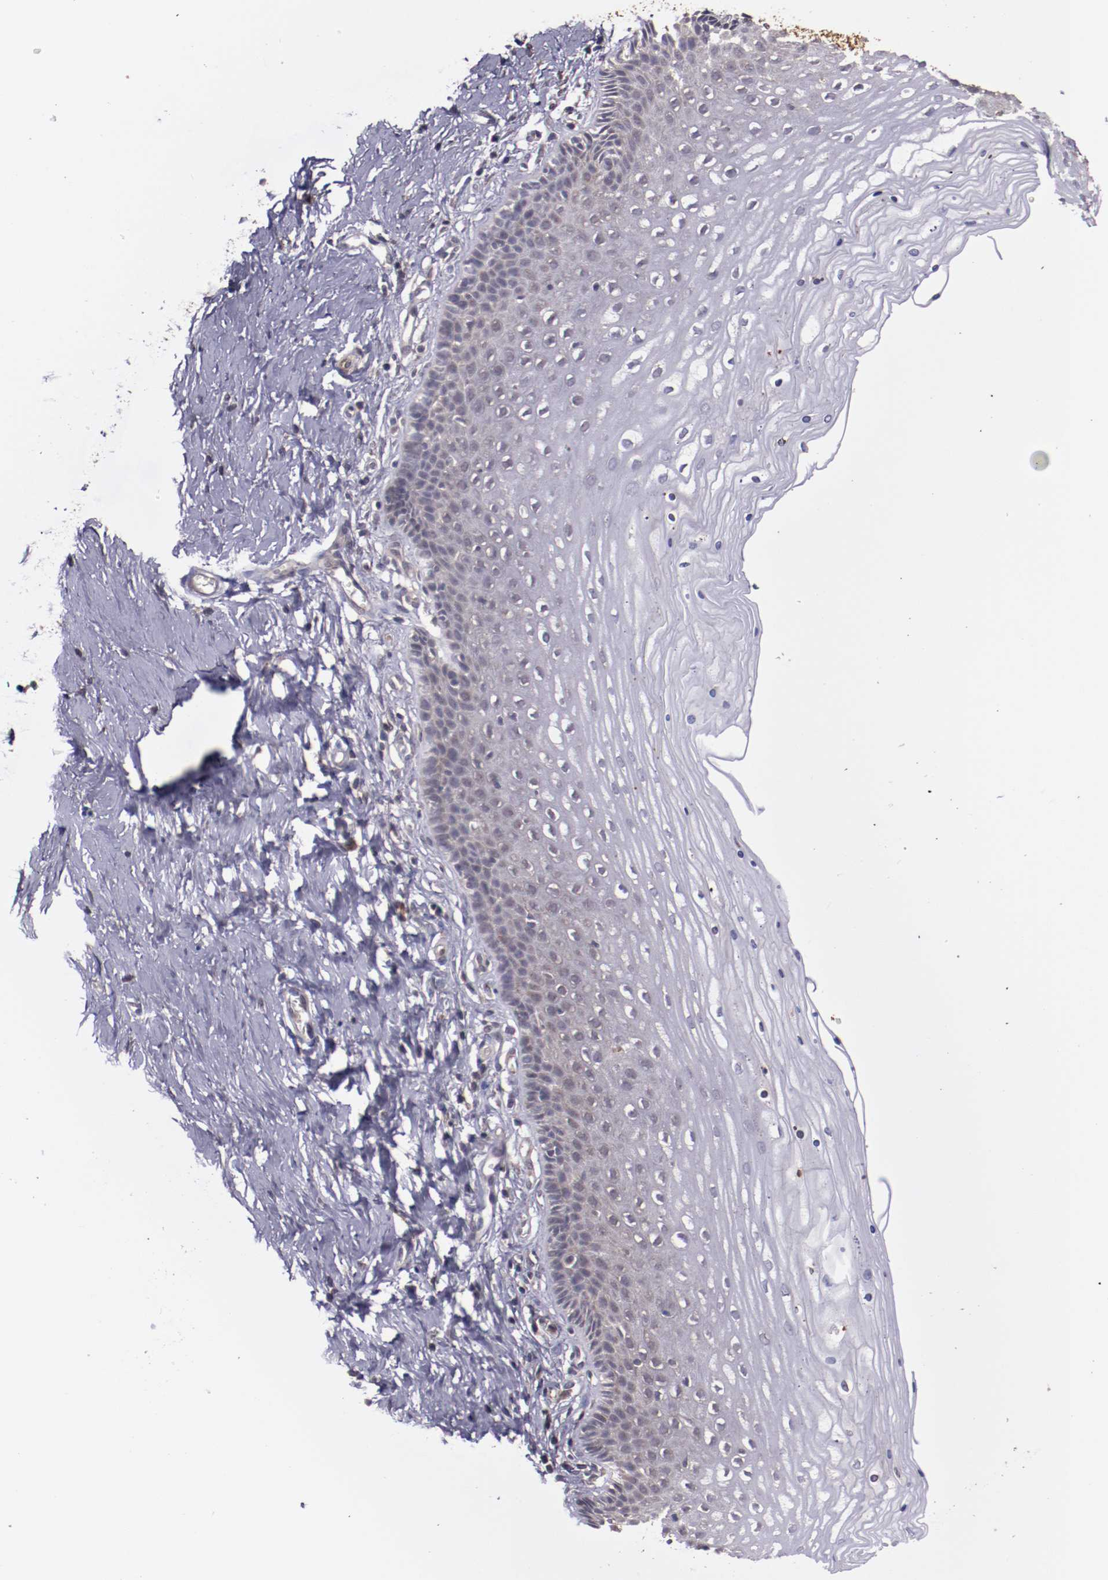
{"staining": {"intensity": "strong", "quantity": ">75%", "location": "cytoplasmic/membranous"}, "tissue": "cervix", "cell_type": "Glandular cells", "image_type": "normal", "snomed": [{"axis": "morphology", "description": "Normal tissue, NOS"}, {"axis": "topography", "description": "Cervix"}], "caption": "Immunohistochemistry (IHC) staining of normal cervix, which shows high levels of strong cytoplasmic/membranous expression in approximately >75% of glandular cells indicating strong cytoplasmic/membranous protein positivity. The staining was performed using DAB (brown) for protein detection and nuclei were counterstained in hematoxylin (blue).", "gene": "FTSJ1", "patient": {"sex": "female", "age": 39}}